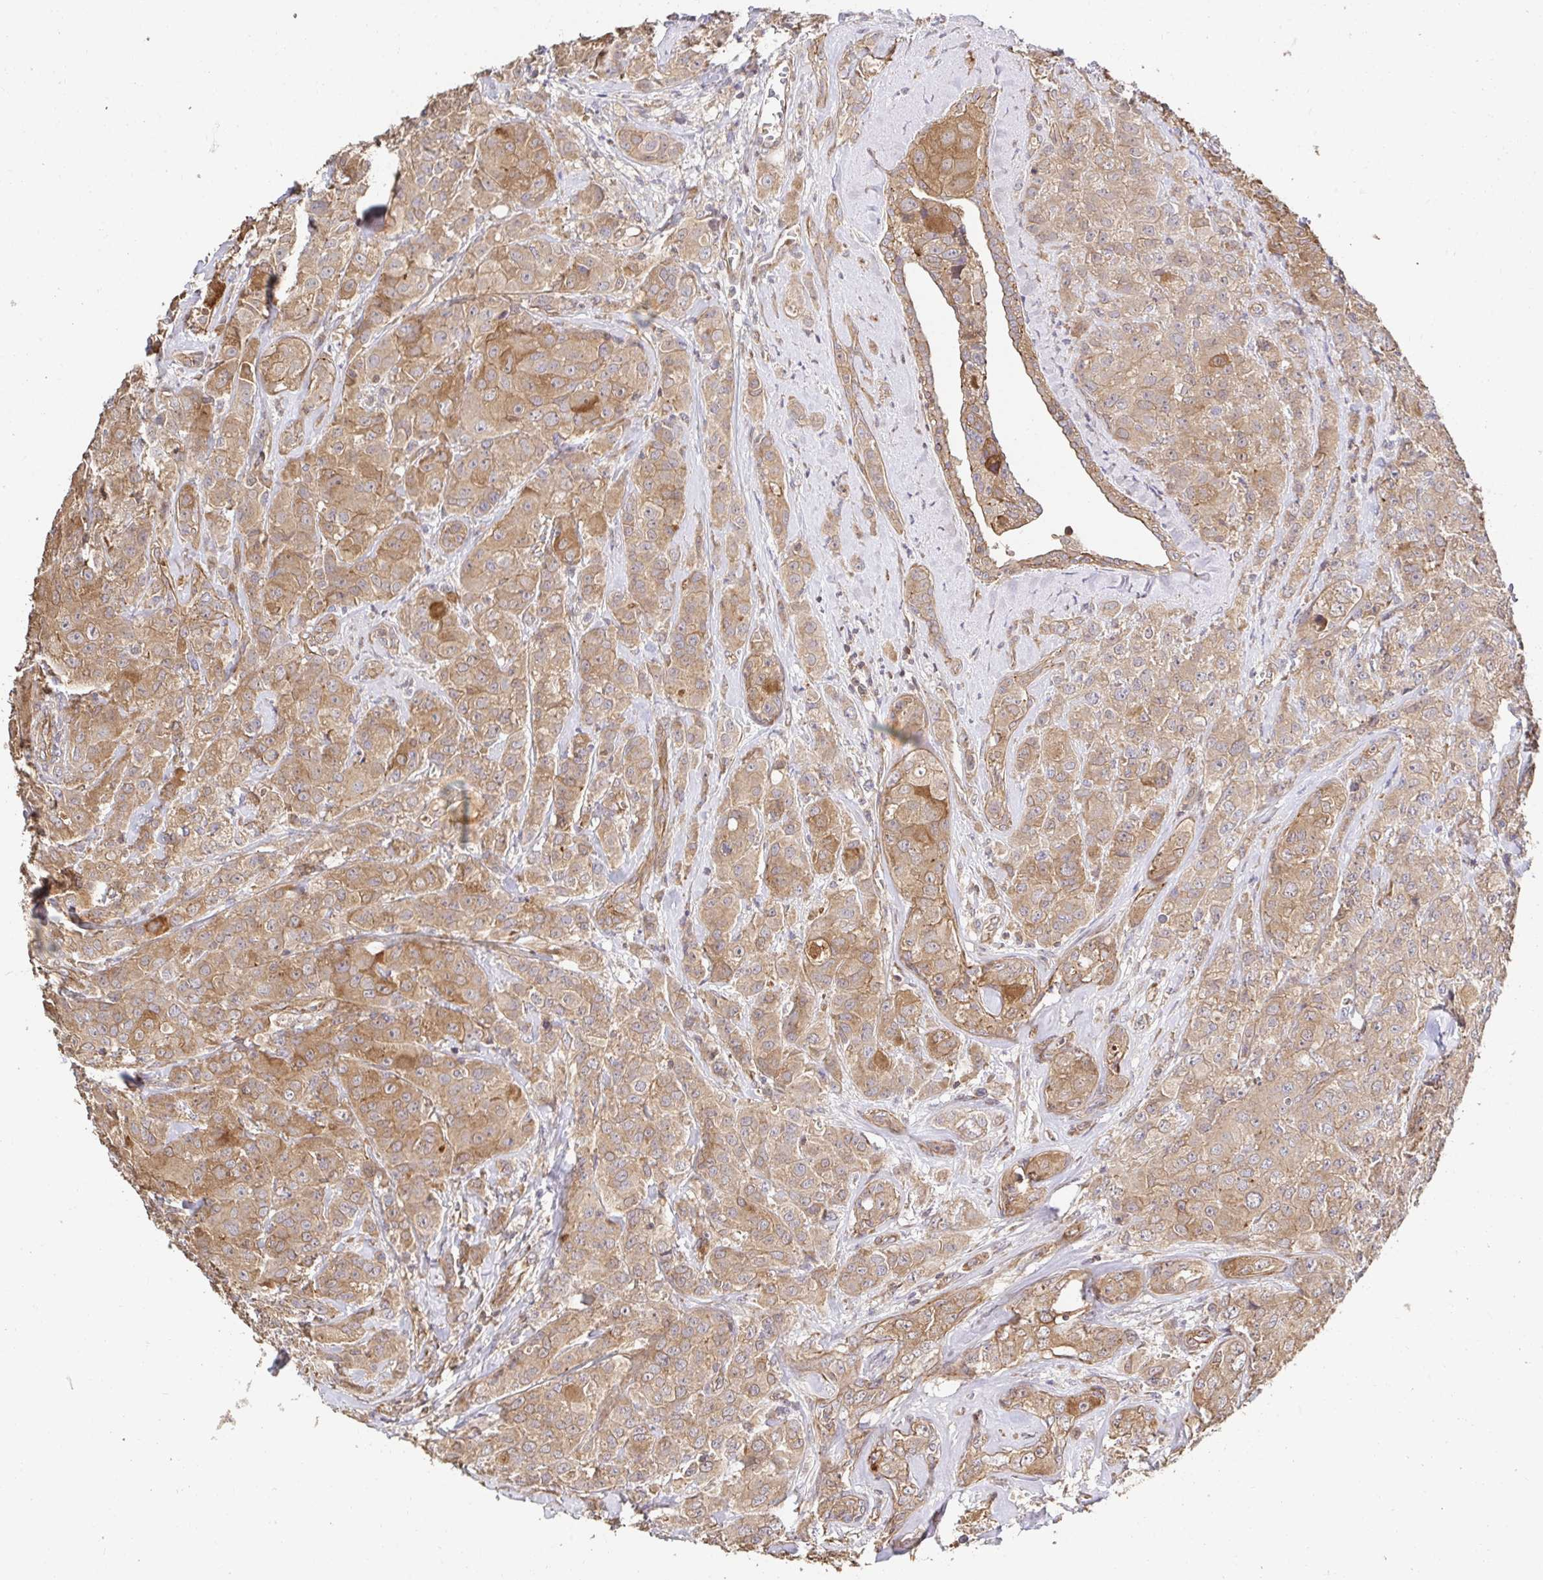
{"staining": {"intensity": "moderate", "quantity": ">75%", "location": "cytoplasmic/membranous"}, "tissue": "breast cancer", "cell_type": "Tumor cells", "image_type": "cancer", "snomed": [{"axis": "morphology", "description": "Normal tissue, NOS"}, {"axis": "morphology", "description": "Duct carcinoma"}, {"axis": "topography", "description": "Breast"}], "caption": "Immunohistochemistry histopathology image of infiltrating ductal carcinoma (breast) stained for a protein (brown), which displays medium levels of moderate cytoplasmic/membranous expression in approximately >75% of tumor cells.", "gene": "APBB1", "patient": {"sex": "female", "age": 43}}